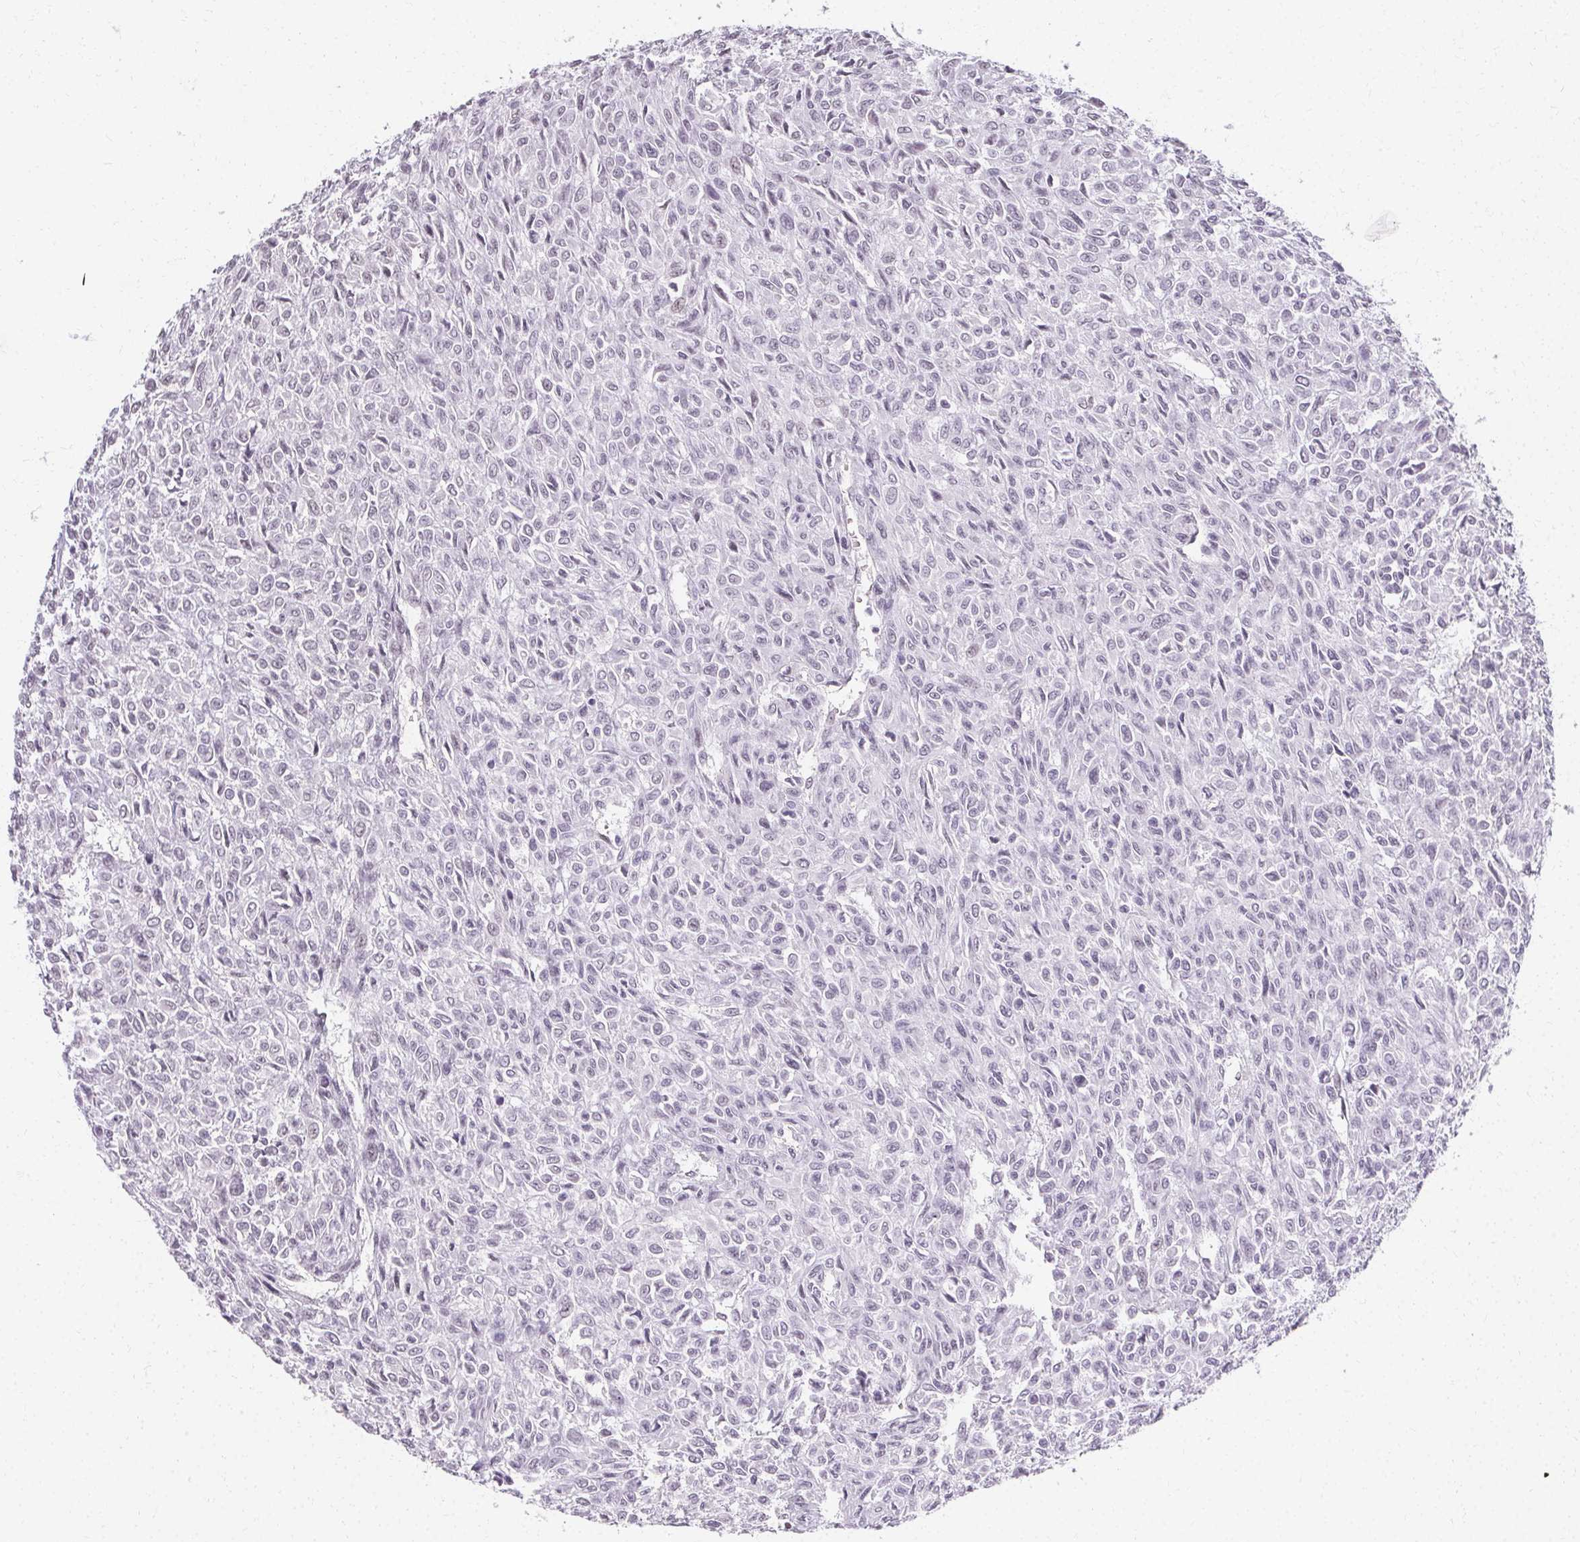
{"staining": {"intensity": "negative", "quantity": "none", "location": "none"}, "tissue": "renal cancer", "cell_type": "Tumor cells", "image_type": "cancer", "snomed": [{"axis": "morphology", "description": "Adenocarcinoma, NOS"}, {"axis": "topography", "description": "Kidney"}], "caption": "DAB (3,3'-diaminobenzidine) immunohistochemical staining of human renal cancer (adenocarcinoma) exhibits no significant expression in tumor cells.", "gene": "SYNPR", "patient": {"sex": "male", "age": 58}}